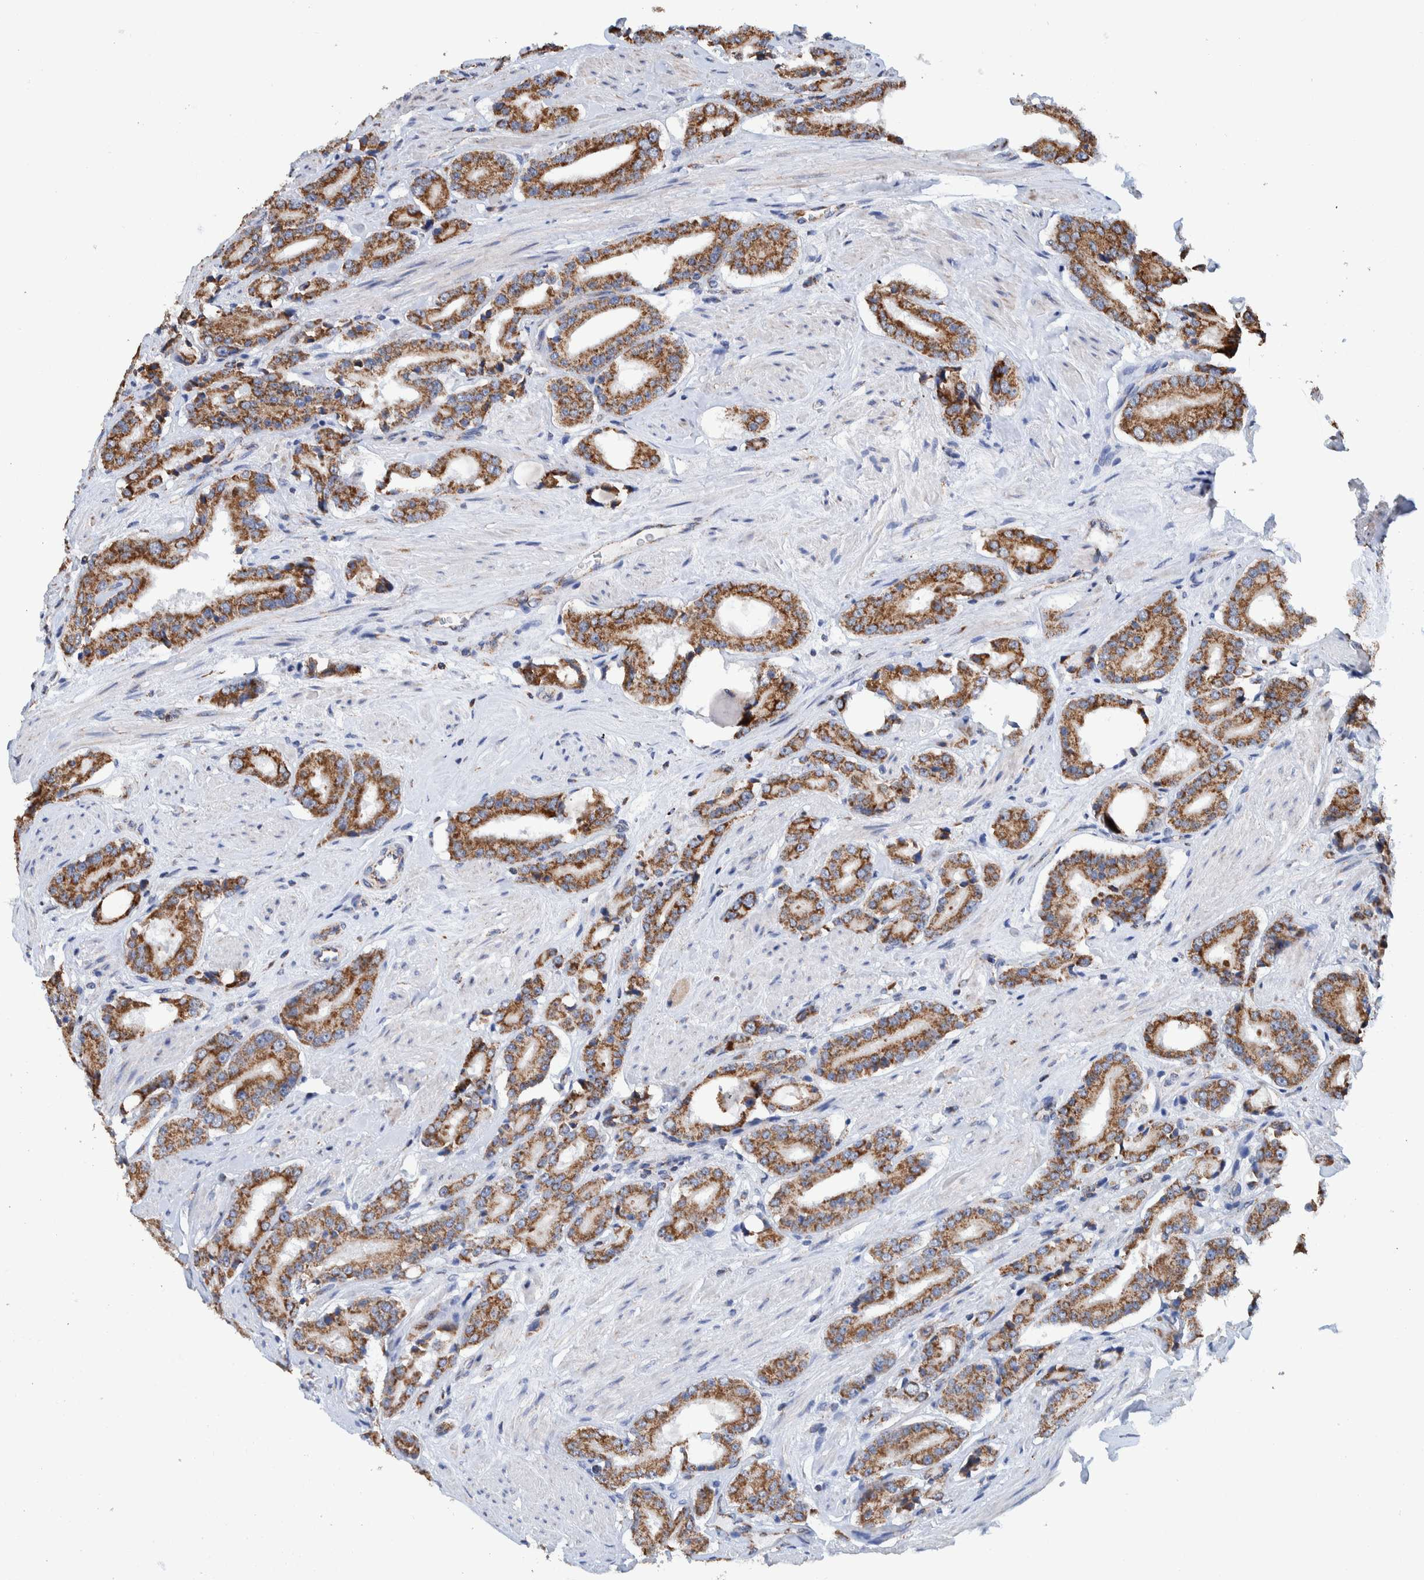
{"staining": {"intensity": "moderate", "quantity": ">75%", "location": "cytoplasmic/membranous"}, "tissue": "prostate cancer", "cell_type": "Tumor cells", "image_type": "cancer", "snomed": [{"axis": "morphology", "description": "Adenocarcinoma, High grade"}, {"axis": "topography", "description": "Prostate"}], "caption": "Prostate cancer stained for a protein (brown) displays moderate cytoplasmic/membranous positive expression in about >75% of tumor cells.", "gene": "DECR1", "patient": {"sex": "male", "age": 71}}